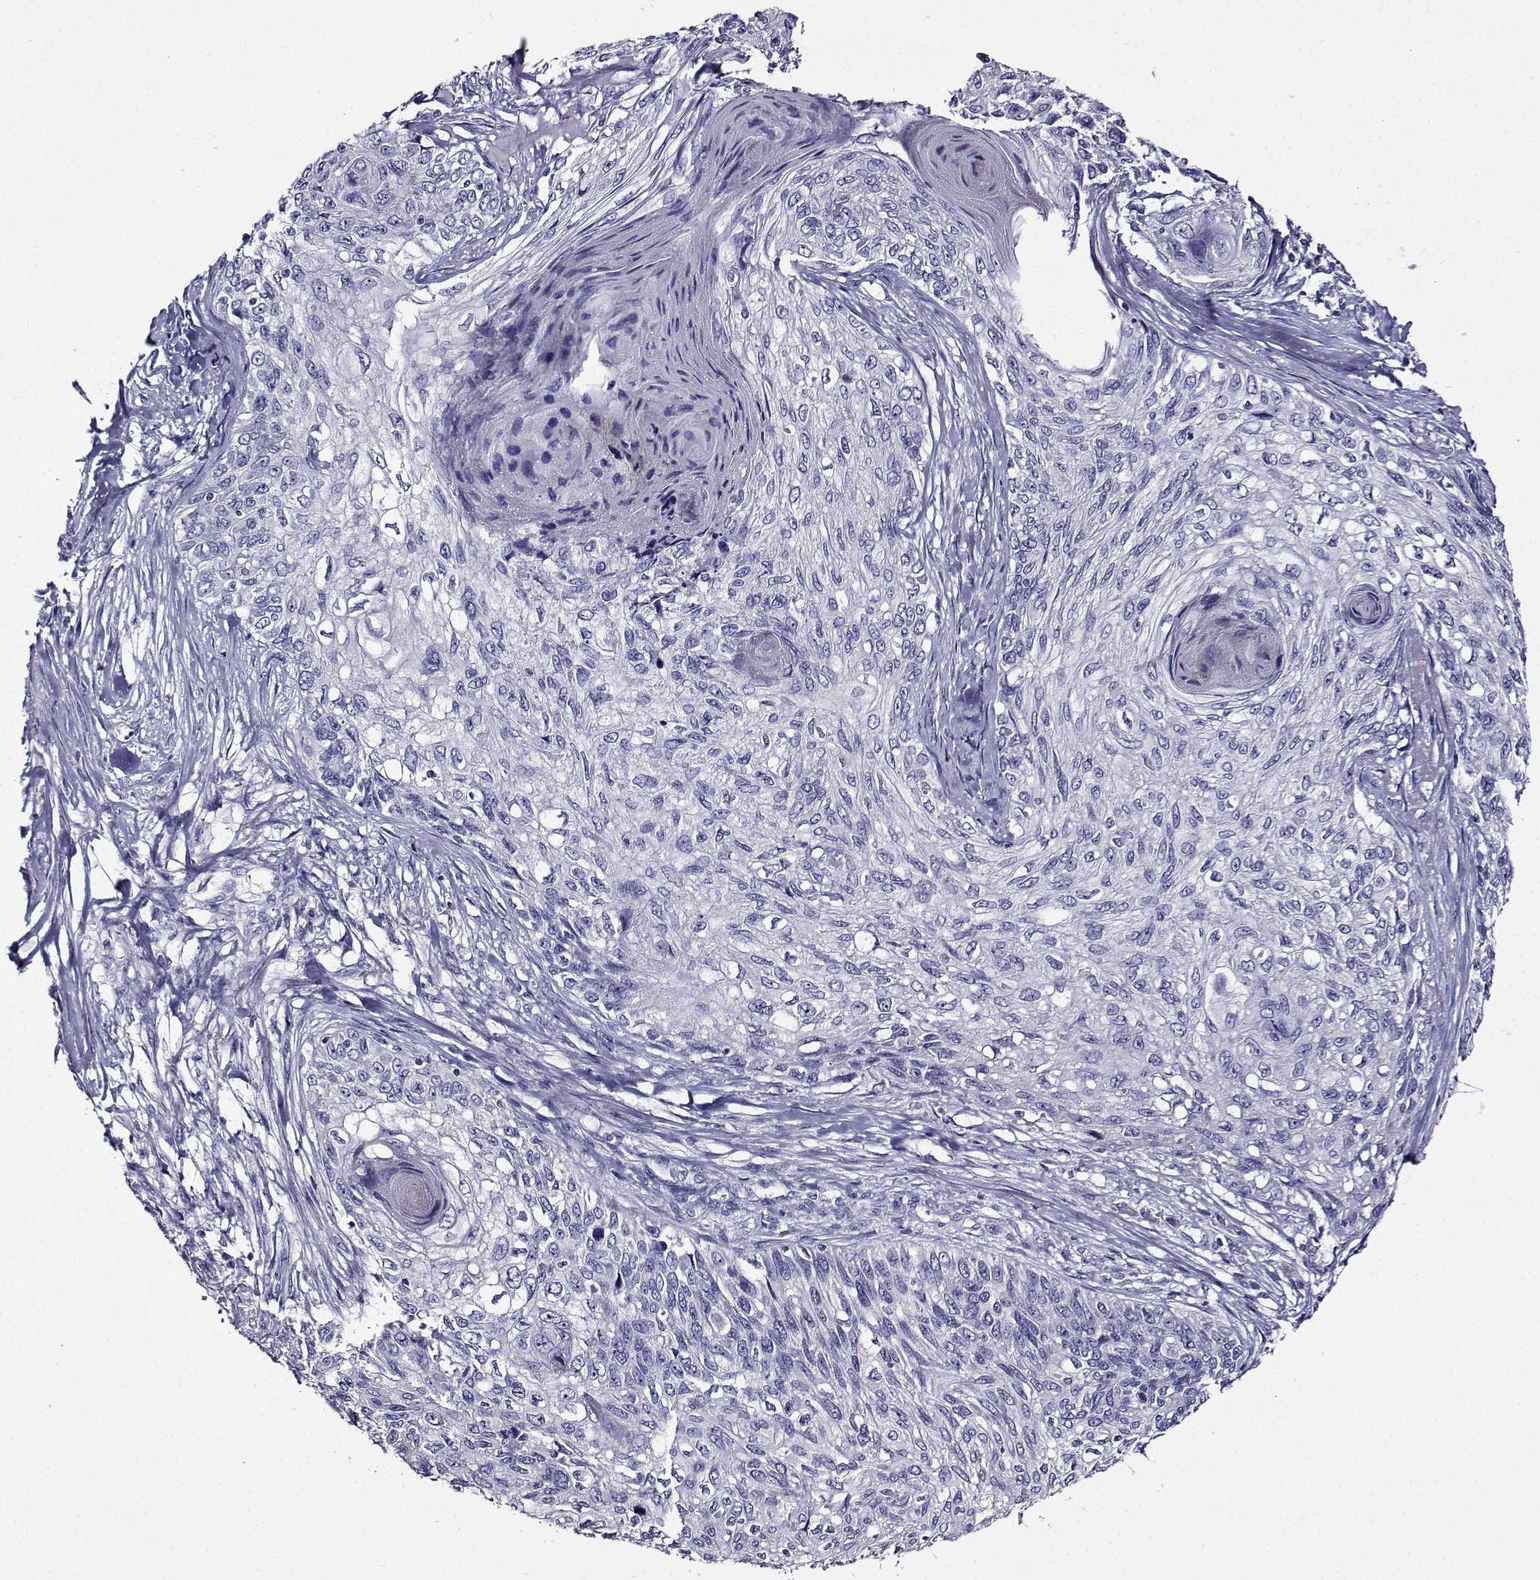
{"staining": {"intensity": "negative", "quantity": "none", "location": "none"}, "tissue": "skin cancer", "cell_type": "Tumor cells", "image_type": "cancer", "snomed": [{"axis": "morphology", "description": "Squamous cell carcinoma, NOS"}, {"axis": "topography", "description": "Skin"}], "caption": "Human squamous cell carcinoma (skin) stained for a protein using IHC exhibits no expression in tumor cells.", "gene": "TMEM266", "patient": {"sex": "male", "age": 92}}